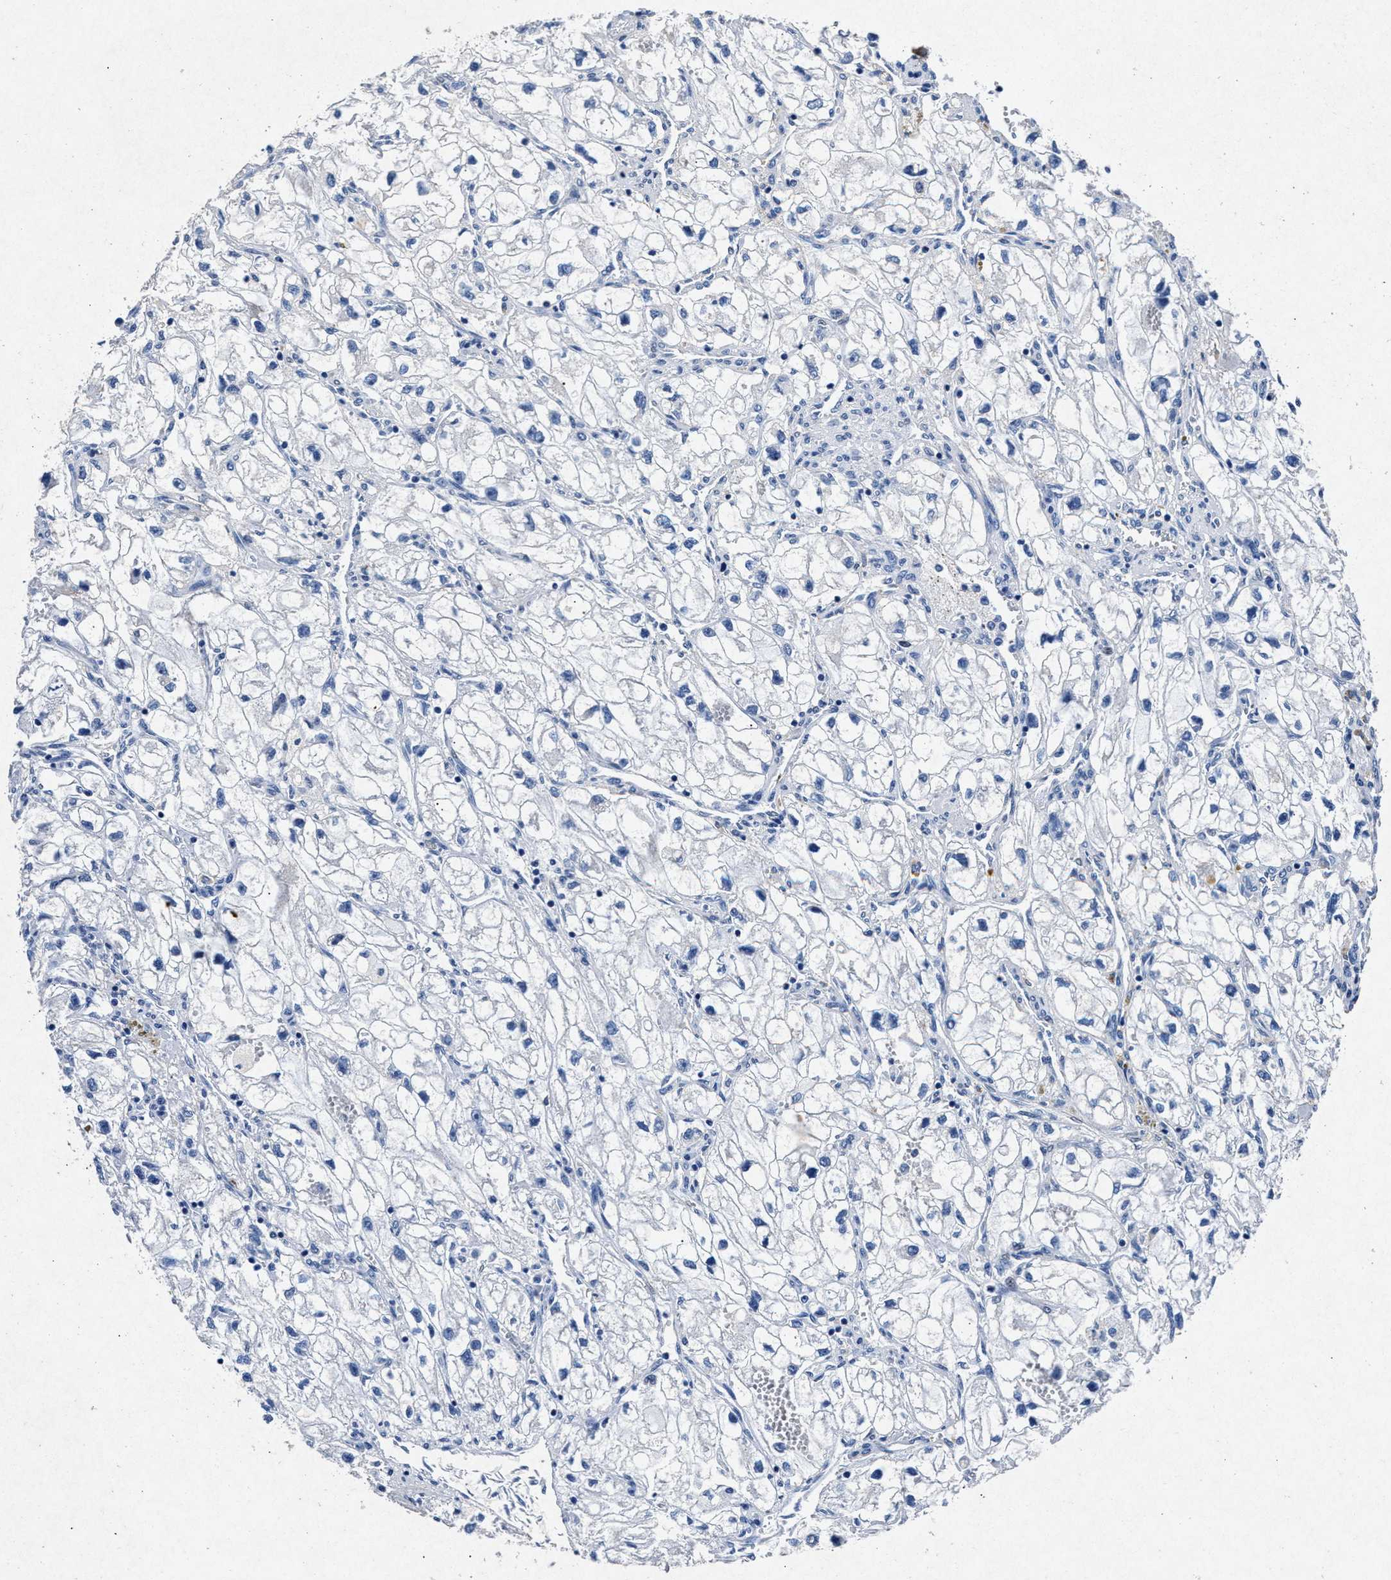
{"staining": {"intensity": "negative", "quantity": "none", "location": "none"}, "tissue": "renal cancer", "cell_type": "Tumor cells", "image_type": "cancer", "snomed": [{"axis": "morphology", "description": "Adenocarcinoma, NOS"}, {"axis": "topography", "description": "Kidney"}], "caption": "There is no significant positivity in tumor cells of renal adenocarcinoma. Brightfield microscopy of immunohistochemistry stained with DAB (3,3'-diaminobenzidine) (brown) and hematoxylin (blue), captured at high magnification.", "gene": "MAP6", "patient": {"sex": "female", "age": 70}}